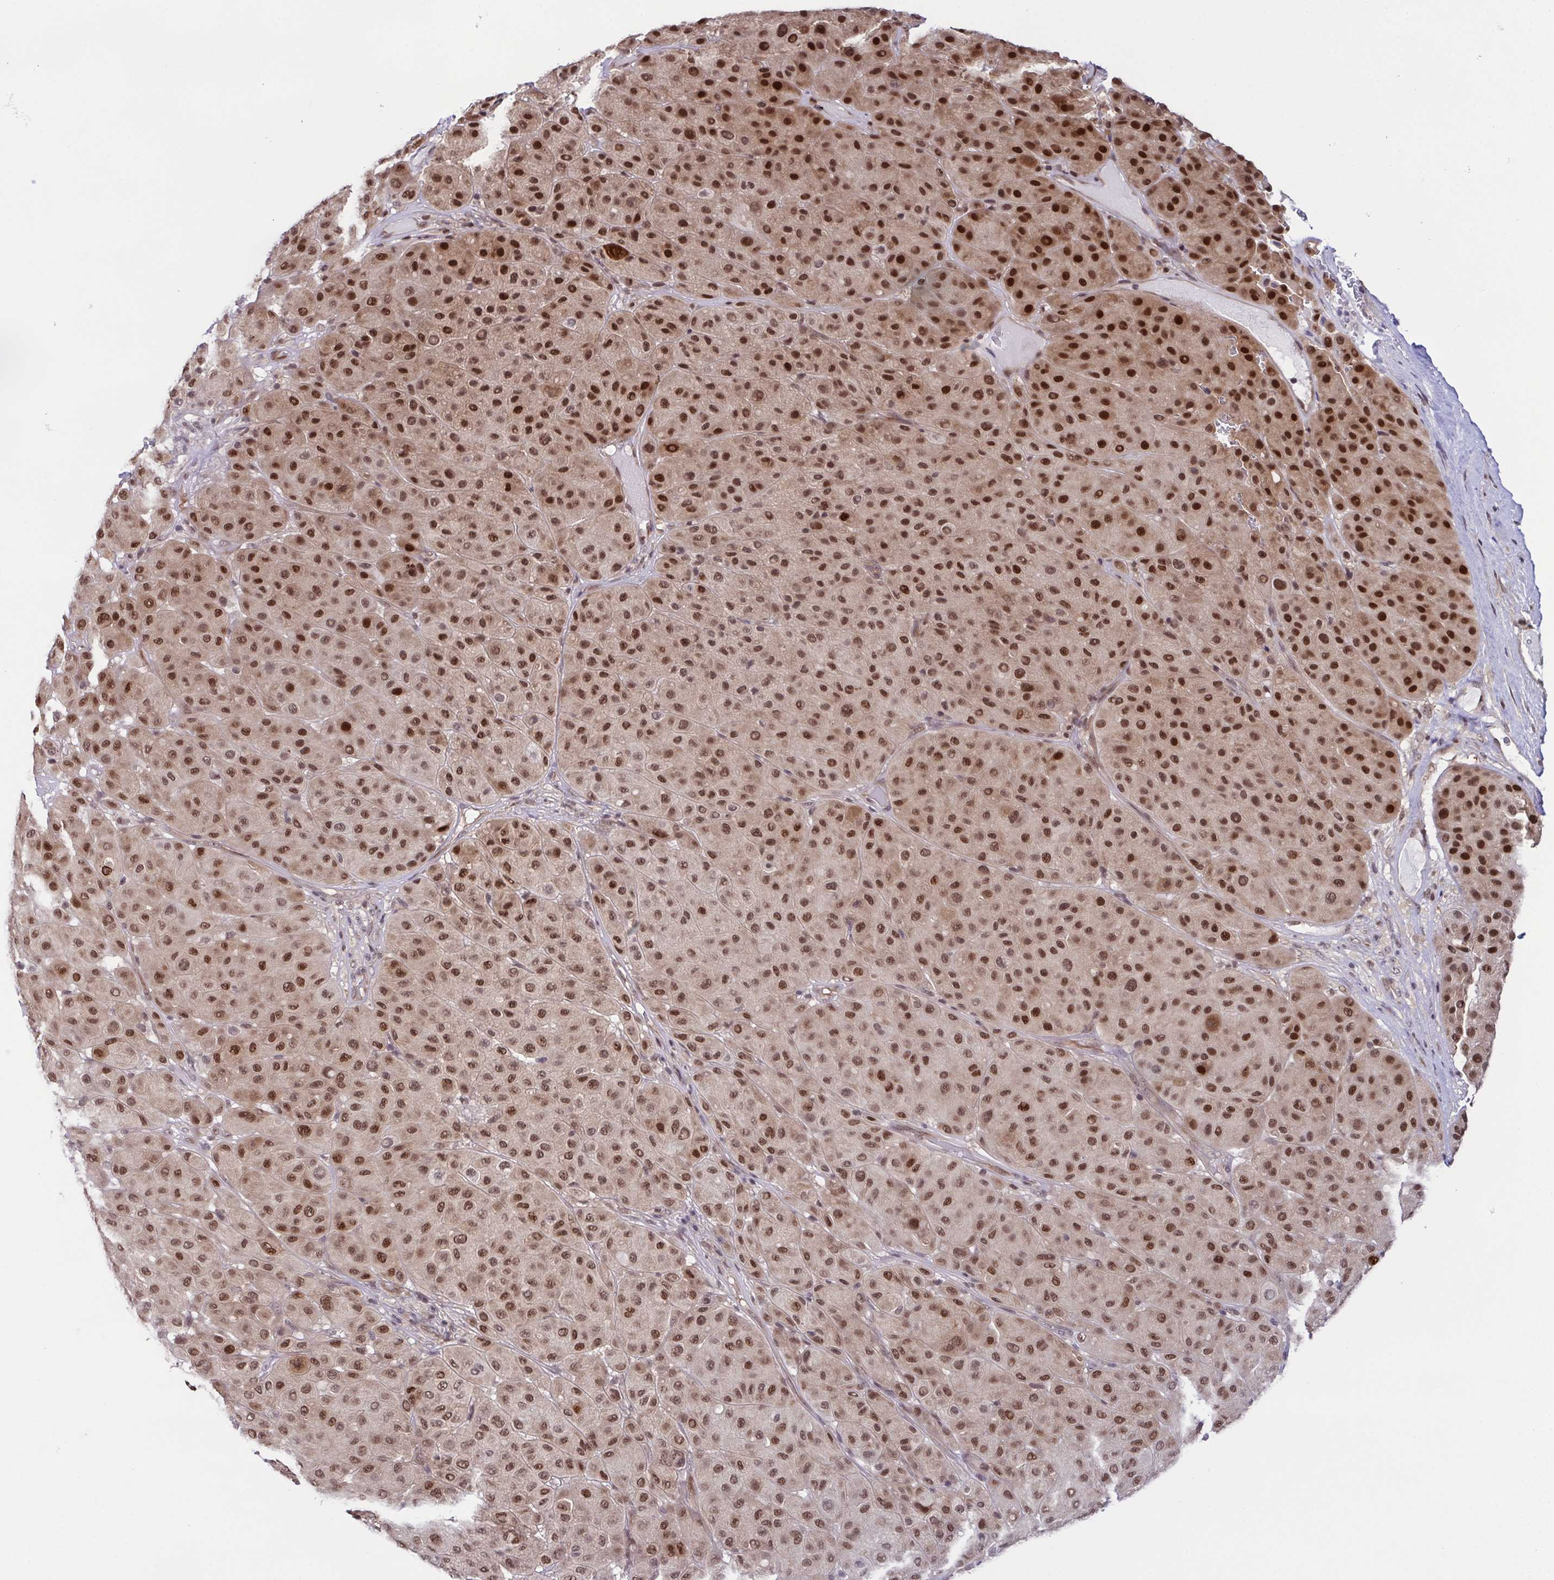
{"staining": {"intensity": "strong", "quantity": ">75%", "location": "nuclear"}, "tissue": "melanoma", "cell_type": "Tumor cells", "image_type": "cancer", "snomed": [{"axis": "morphology", "description": "Malignant melanoma, Metastatic site"}, {"axis": "topography", "description": "Smooth muscle"}], "caption": "Immunohistochemistry (IHC) histopathology image of human melanoma stained for a protein (brown), which displays high levels of strong nuclear staining in about >75% of tumor cells.", "gene": "DNAJB1", "patient": {"sex": "male", "age": 41}}